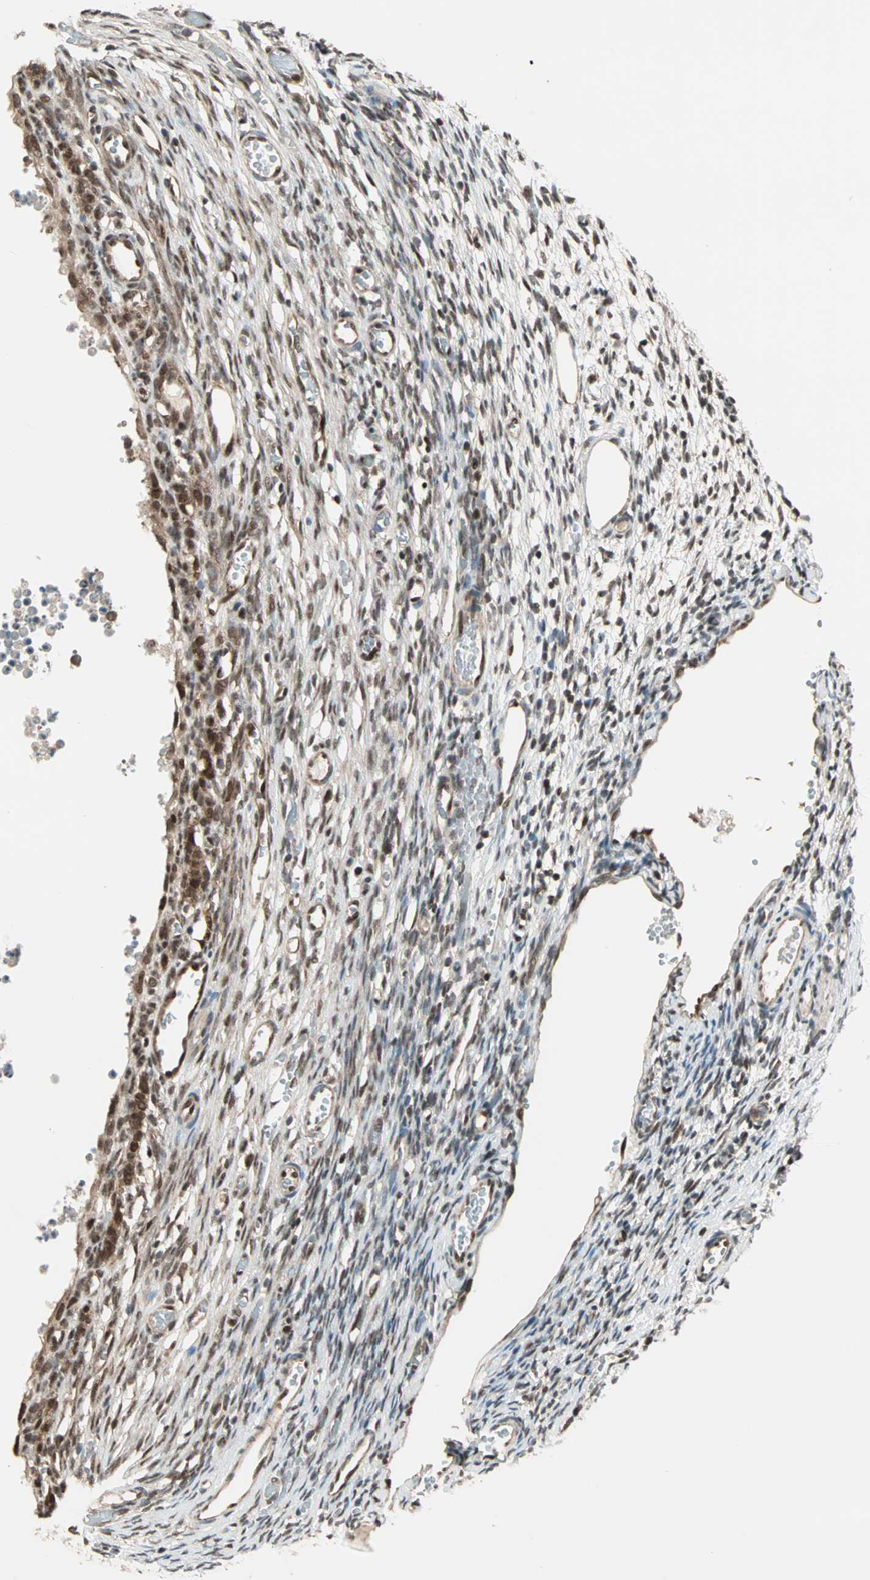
{"staining": {"intensity": "moderate", "quantity": ">75%", "location": "cytoplasmic/membranous,nuclear"}, "tissue": "ovary", "cell_type": "Ovarian stroma cells", "image_type": "normal", "snomed": [{"axis": "morphology", "description": "Normal tissue, NOS"}, {"axis": "topography", "description": "Ovary"}], "caption": "High-power microscopy captured an IHC histopathology image of benign ovary, revealing moderate cytoplasmic/membranous,nuclear positivity in about >75% of ovarian stroma cells.", "gene": "ZNF44", "patient": {"sex": "female", "age": 35}}